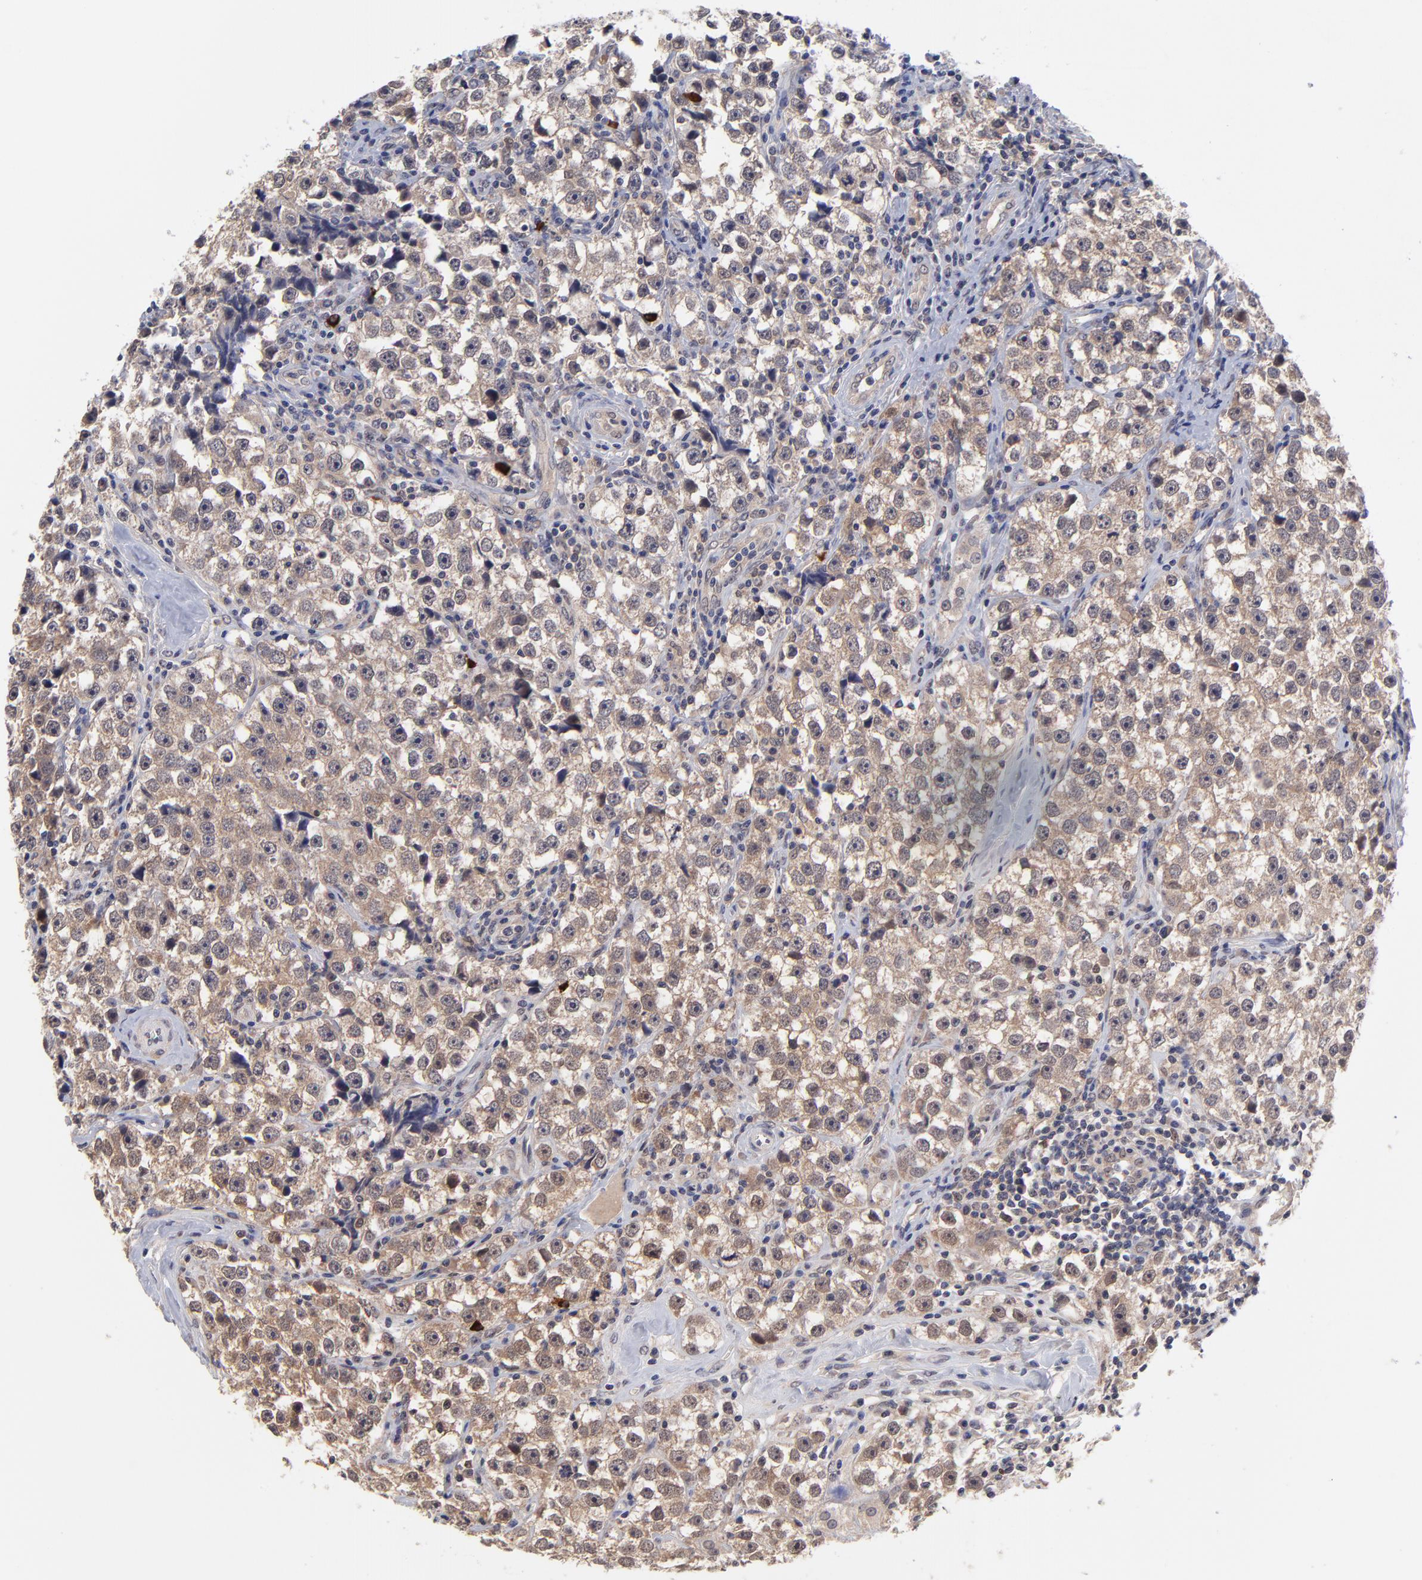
{"staining": {"intensity": "moderate", "quantity": ">75%", "location": "cytoplasmic/membranous"}, "tissue": "testis cancer", "cell_type": "Tumor cells", "image_type": "cancer", "snomed": [{"axis": "morphology", "description": "Seminoma, NOS"}, {"axis": "topography", "description": "Testis"}], "caption": "Human testis cancer (seminoma) stained for a protein (brown) shows moderate cytoplasmic/membranous positive expression in about >75% of tumor cells.", "gene": "UBE2E3", "patient": {"sex": "male", "age": 32}}